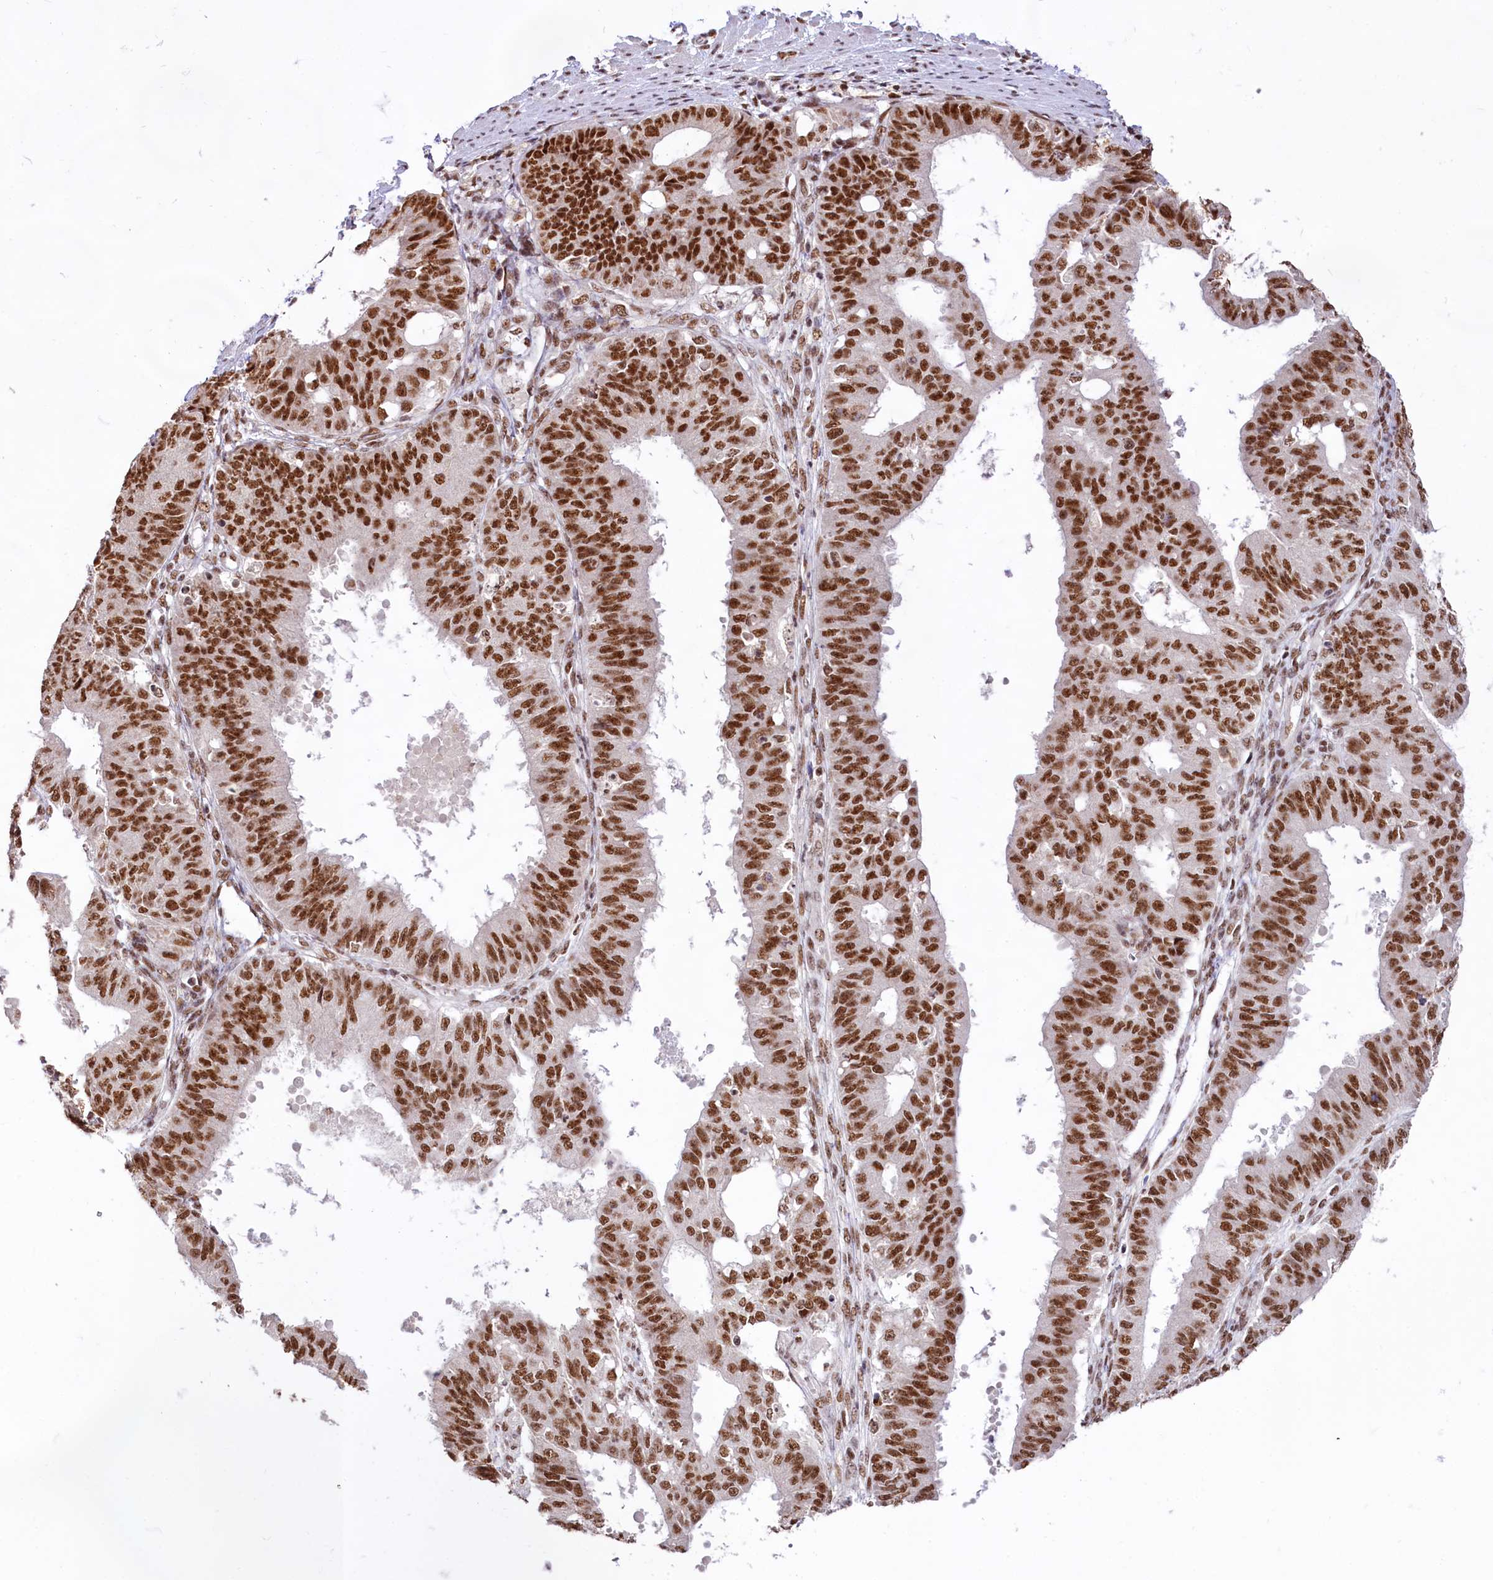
{"staining": {"intensity": "strong", "quantity": ">75%", "location": "nuclear"}, "tissue": "ovarian cancer", "cell_type": "Tumor cells", "image_type": "cancer", "snomed": [{"axis": "morphology", "description": "Carcinoma, endometroid"}, {"axis": "topography", "description": "Appendix"}, {"axis": "topography", "description": "Ovary"}], "caption": "This is a micrograph of immunohistochemistry (IHC) staining of ovarian endometroid carcinoma, which shows strong expression in the nuclear of tumor cells.", "gene": "HIRA", "patient": {"sex": "female", "age": 42}}